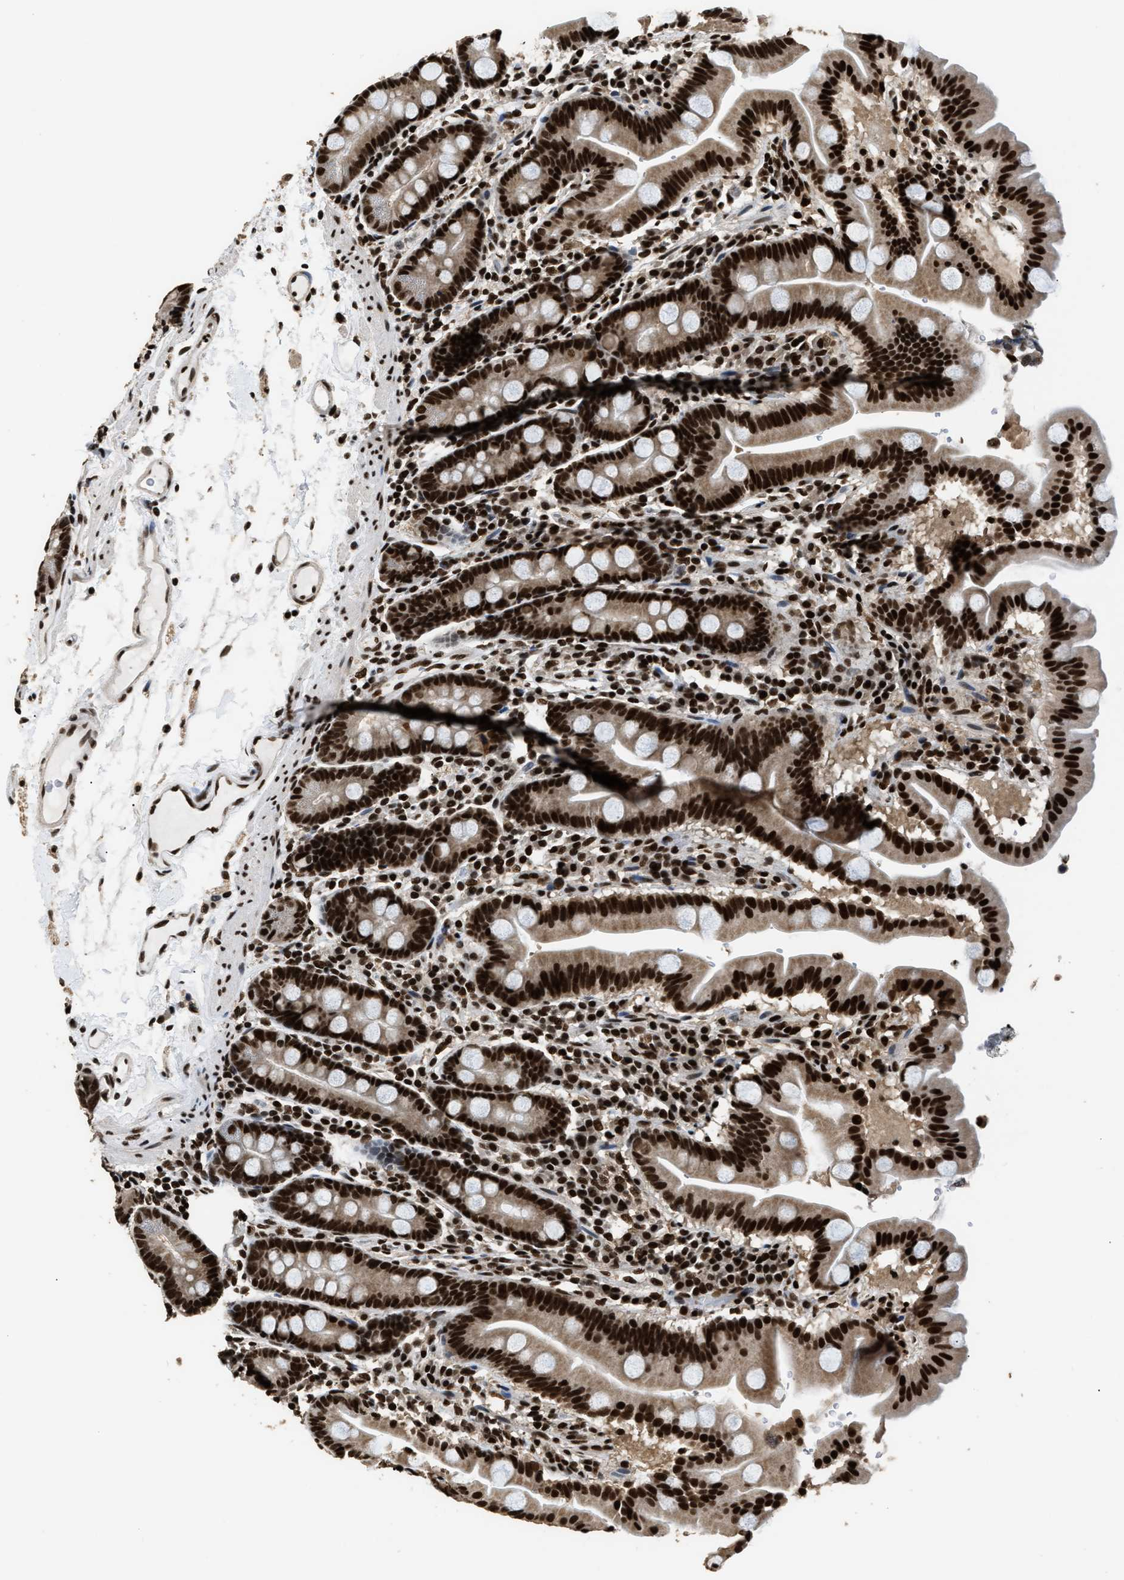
{"staining": {"intensity": "strong", "quantity": ">75%", "location": "cytoplasmic/membranous,nuclear"}, "tissue": "duodenum", "cell_type": "Glandular cells", "image_type": "normal", "snomed": [{"axis": "morphology", "description": "Normal tissue, NOS"}, {"axis": "topography", "description": "Duodenum"}], "caption": "Immunohistochemical staining of benign duodenum displays high levels of strong cytoplasmic/membranous,nuclear staining in about >75% of glandular cells. (DAB IHC, brown staining for protein, blue staining for nuclei).", "gene": "RAD21", "patient": {"sex": "male", "age": 50}}